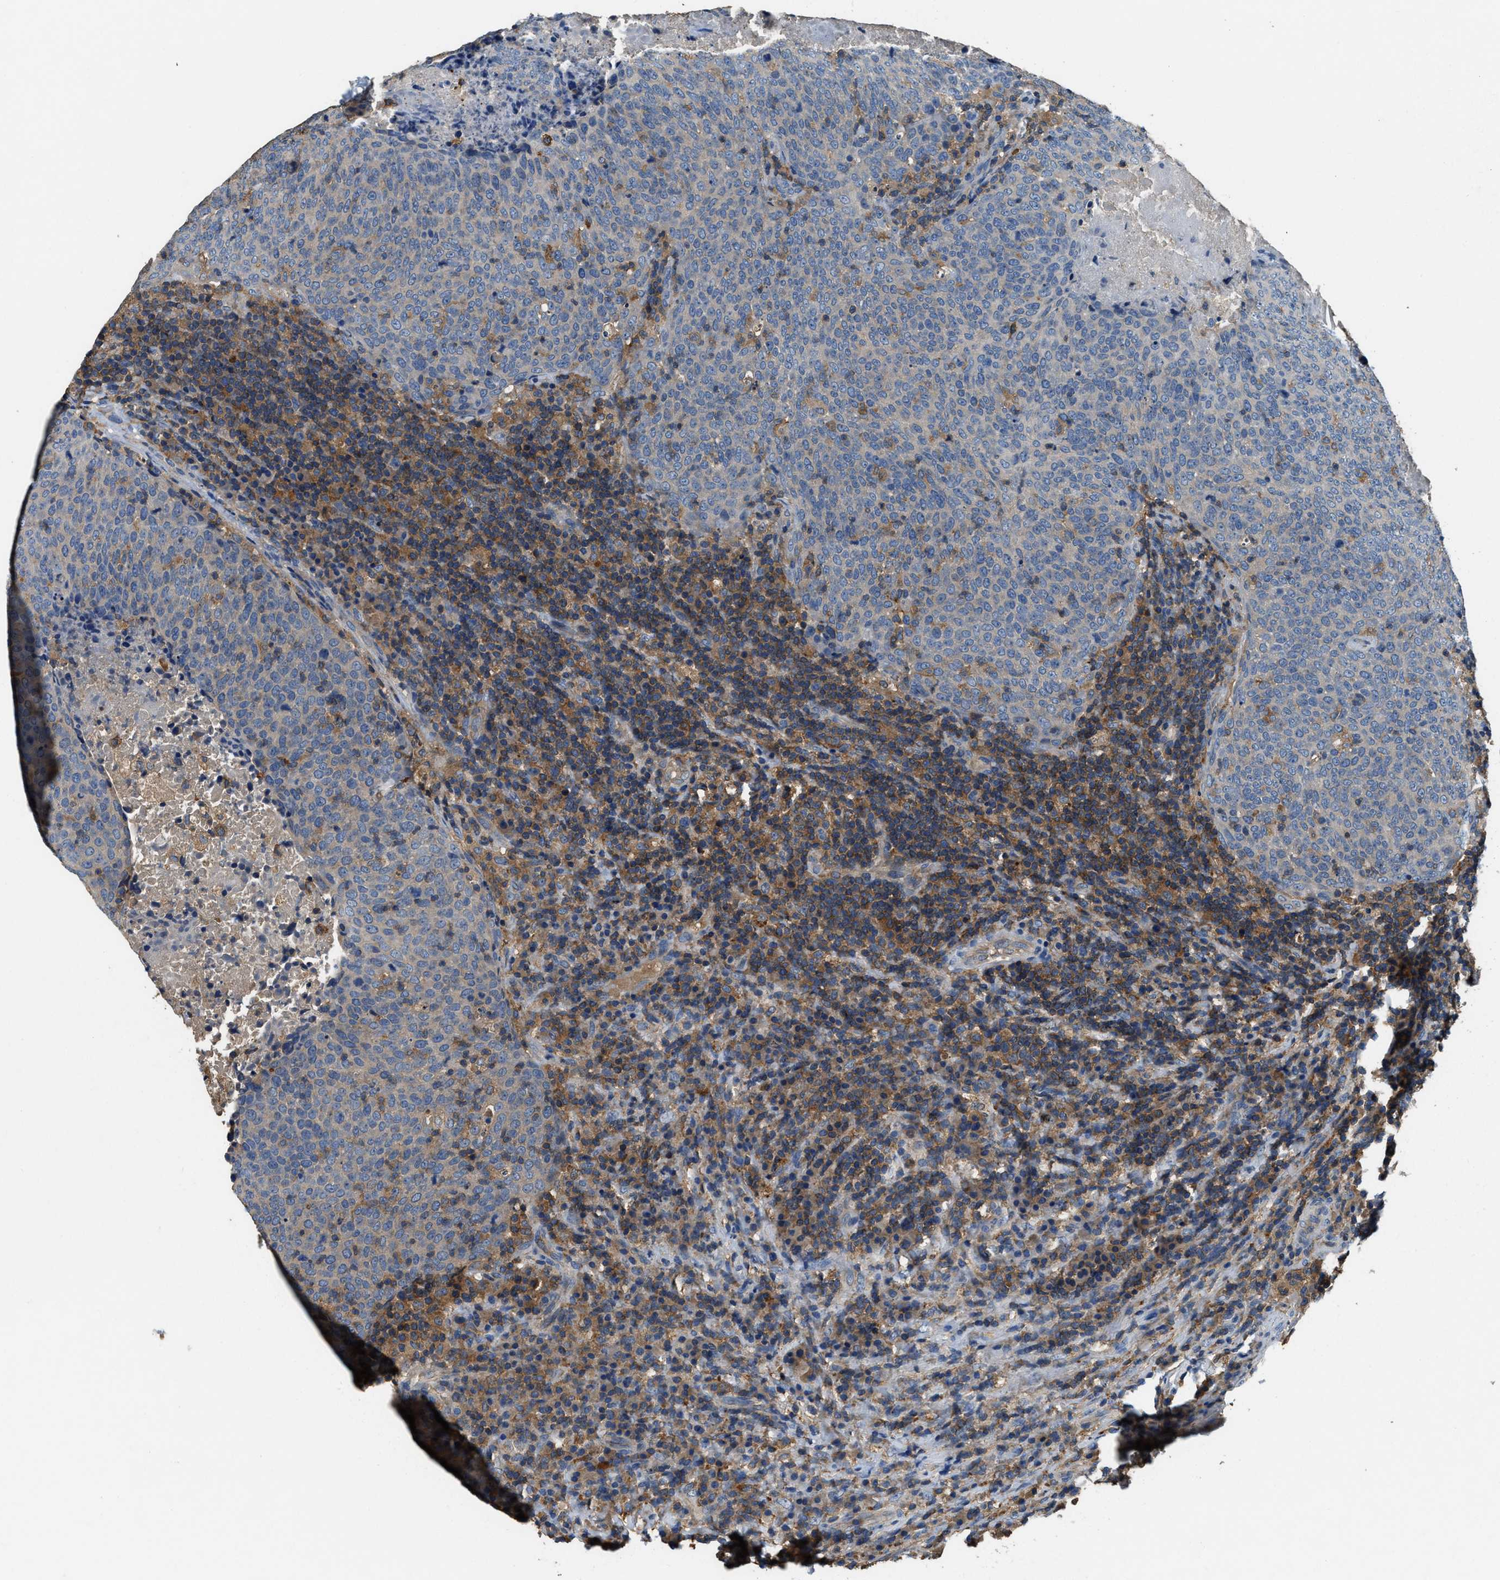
{"staining": {"intensity": "negative", "quantity": "none", "location": "none"}, "tissue": "head and neck cancer", "cell_type": "Tumor cells", "image_type": "cancer", "snomed": [{"axis": "morphology", "description": "Squamous cell carcinoma, NOS"}, {"axis": "morphology", "description": "Squamous cell carcinoma, metastatic, NOS"}, {"axis": "topography", "description": "Lymph node"}, {"axis": "topography", "description": "Head-Neck"}], "caption": "A histopathology image of human head and neck cancer is negative for staining in tumor cells.", "gene": "BLOC1S1", "patient": {"sex": "male", "age": 62}}